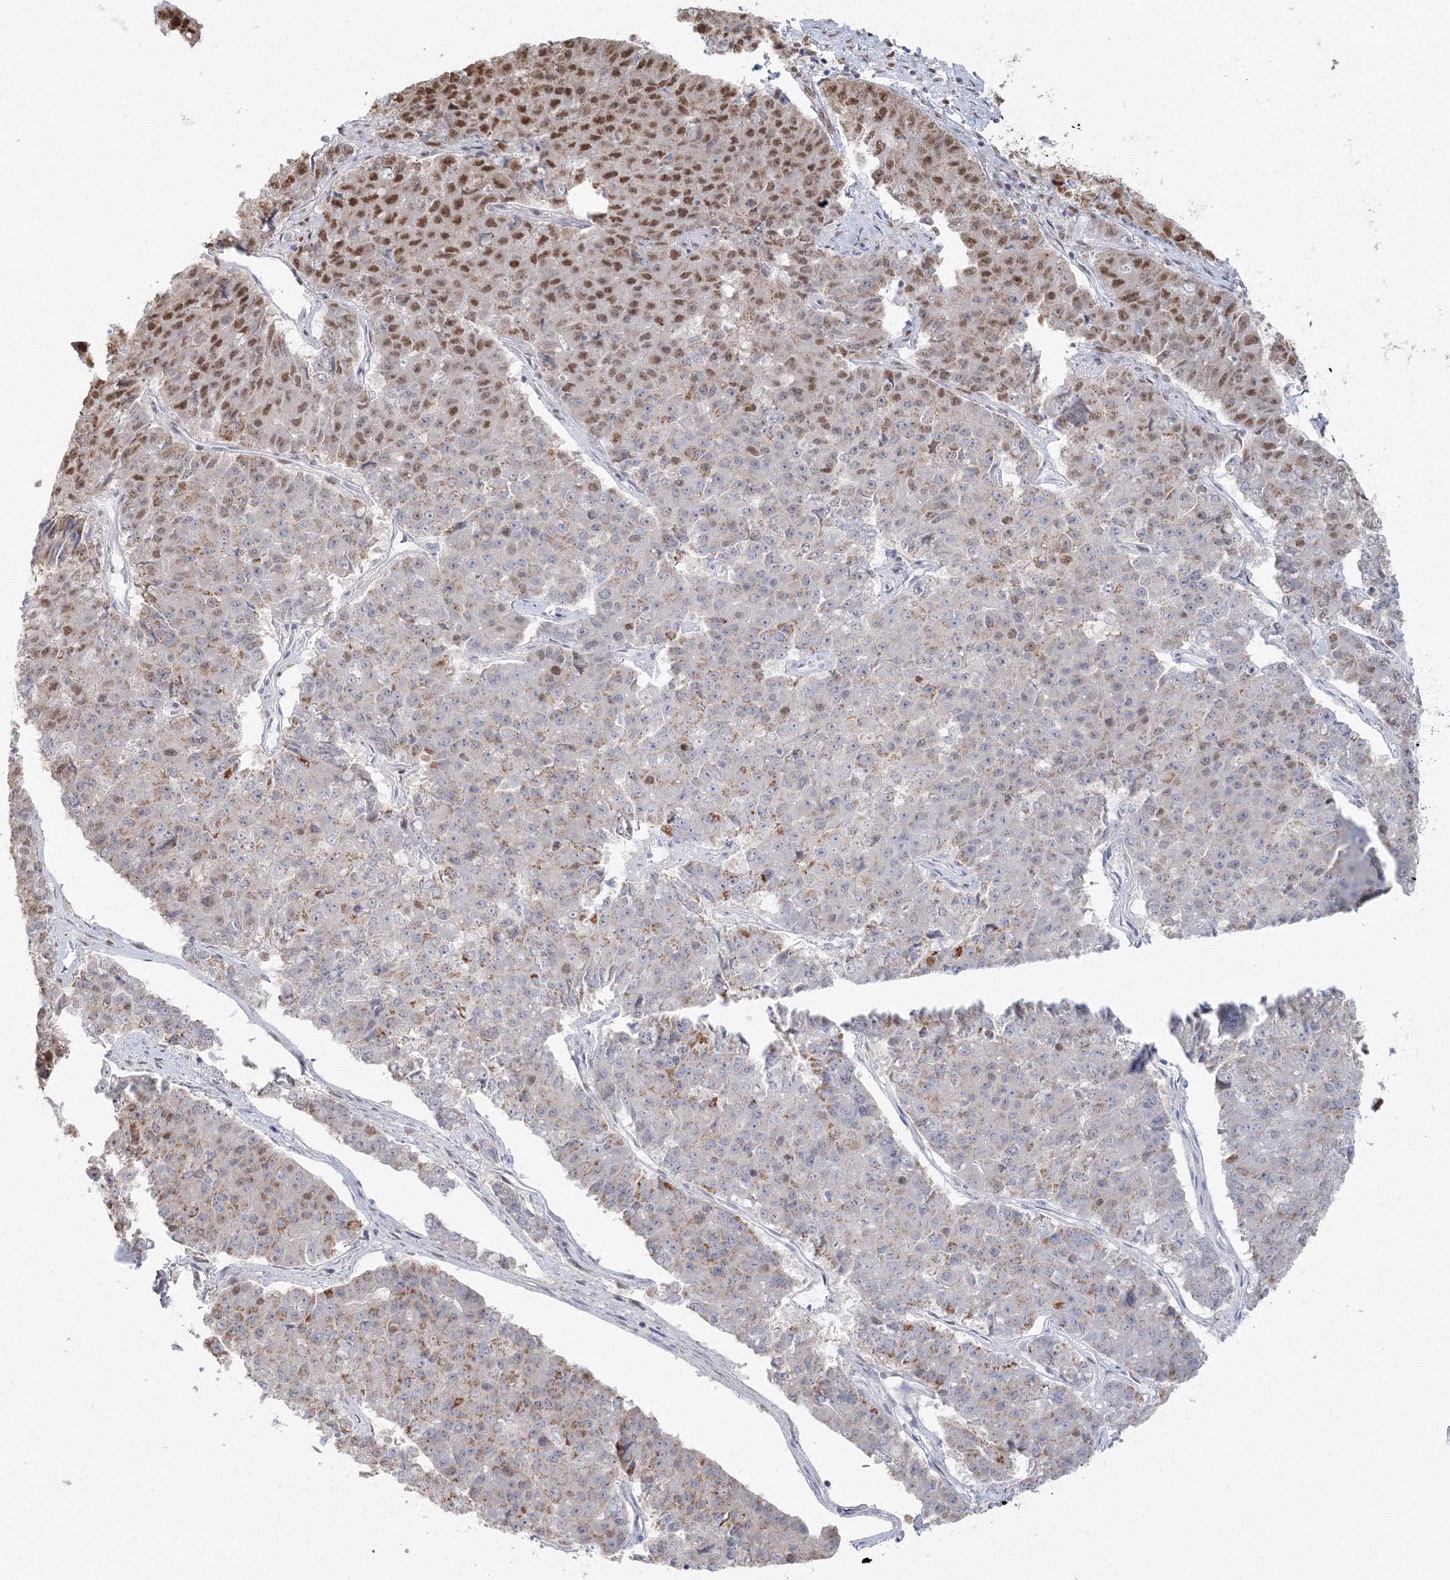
{"staining": {"intensity": "moderate", "quantity": ">75%", "location": "nuclear"}, "tissue": "pancreatic cancer", "cell_type": "Tumor cells", "image_type": "cancer", "snomed": [{"axis": "morphology", "description": "Adenocarcinoma, NOS"}, {"axis": "topography", "description": "Pancreas"}], "caption": "Pancreatic cancer stained with DAB immunohistochemistry (IHC) demonstrates medium levels of moderate nuclear positivity in approximately >75% of tumor cells.", "gene": "PPP4R2", "patient": {"sex": "male", "age": 50}}